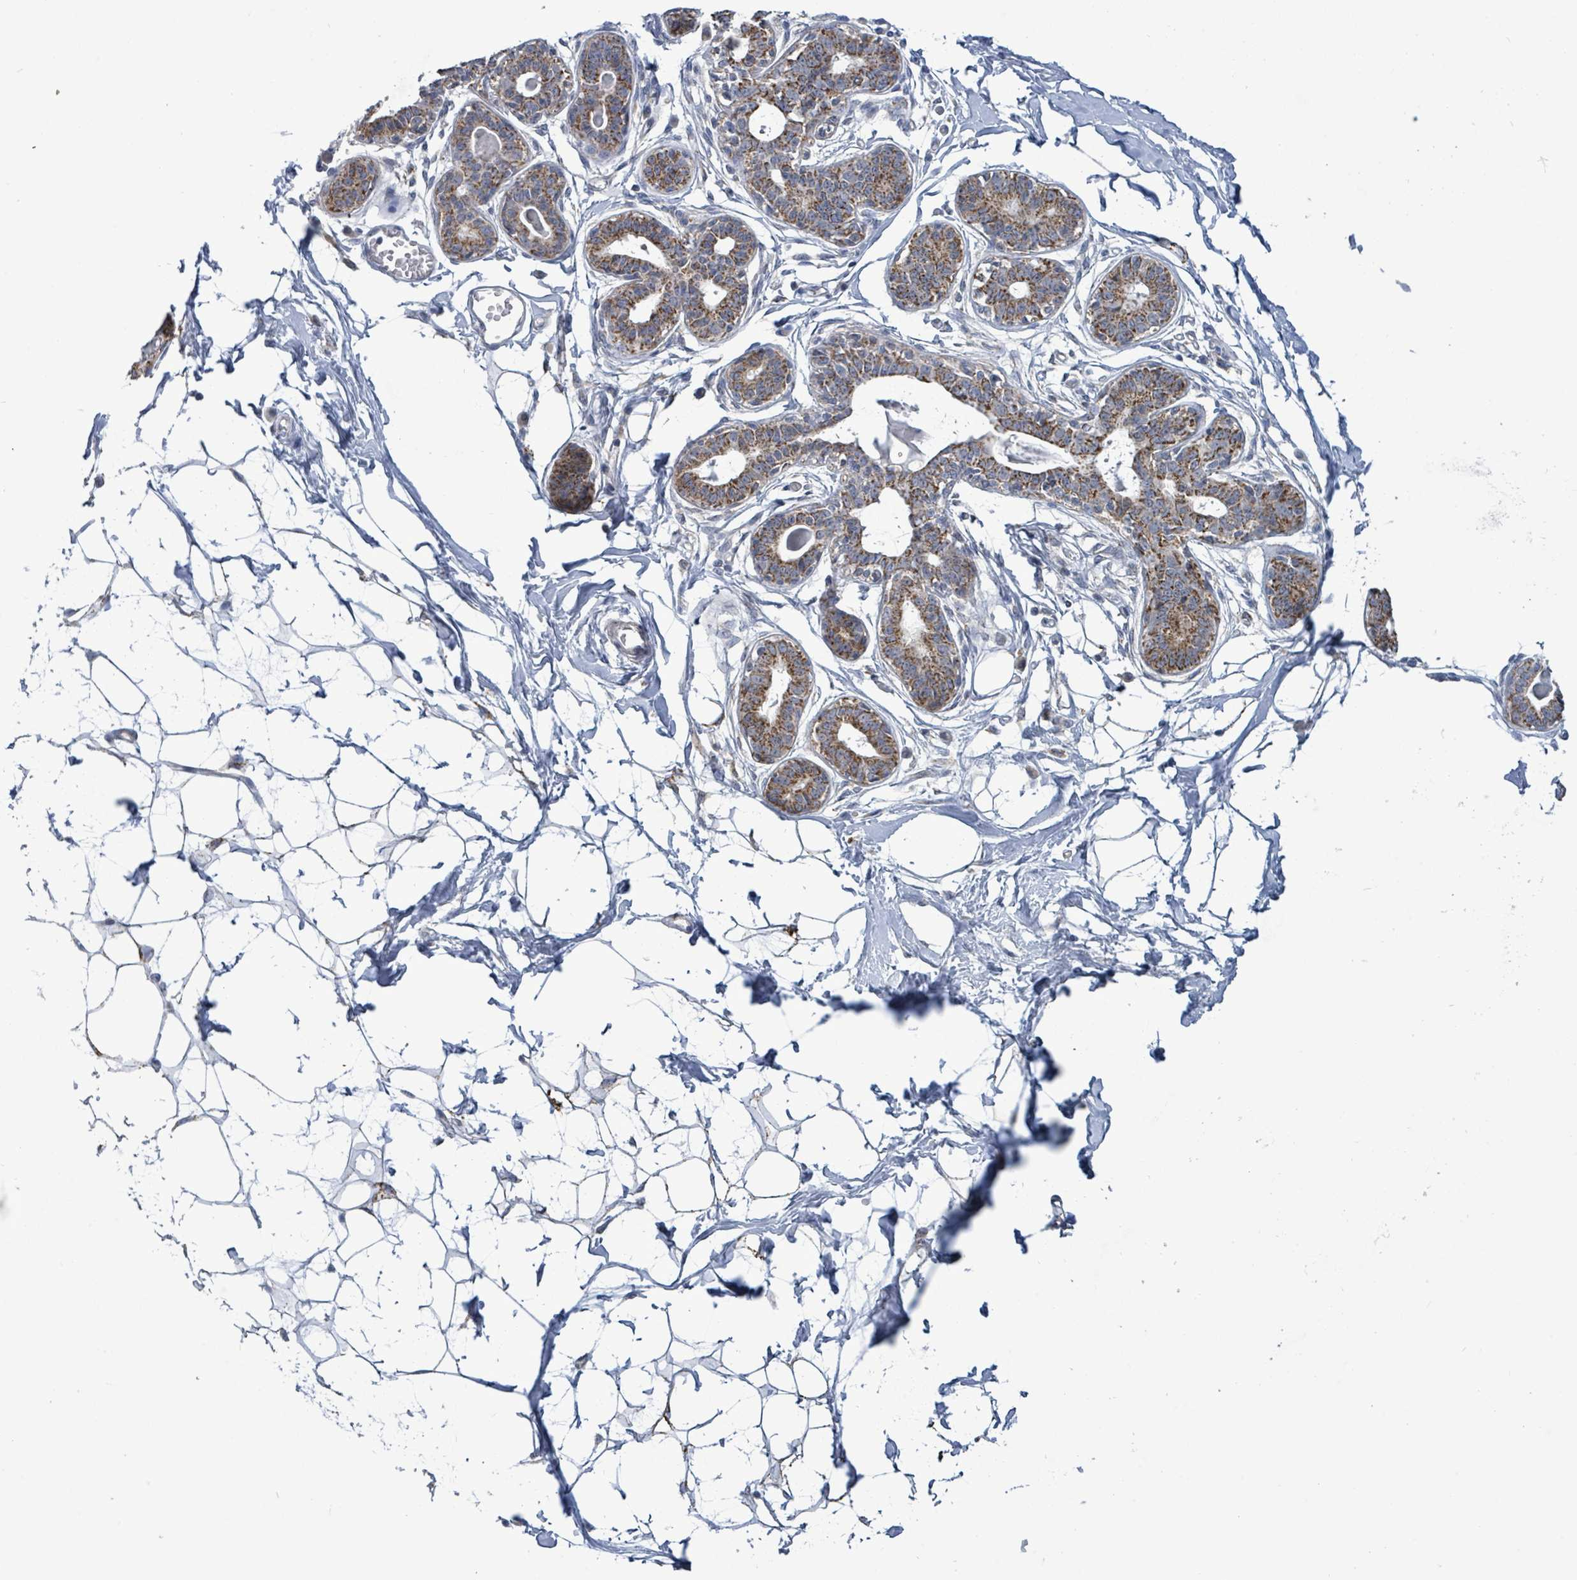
{"staining": {"intensity": "negative", "quantity": "none", "location": "none"}, "tissue": "breast", "cell_type": "Adipocytes", "image_type": "normal", "snomed": [{"axis": "morphology", "description": "Normal tissue, NOS"}, {"axis": "topography", "description": "Breast"}], "caption": "DAB immunohistochemical staining of normal breast demonstrates no significant expression in adipocytes.", "gene": "COQ10B", "patient": {"sex": "female", "age": 45}}